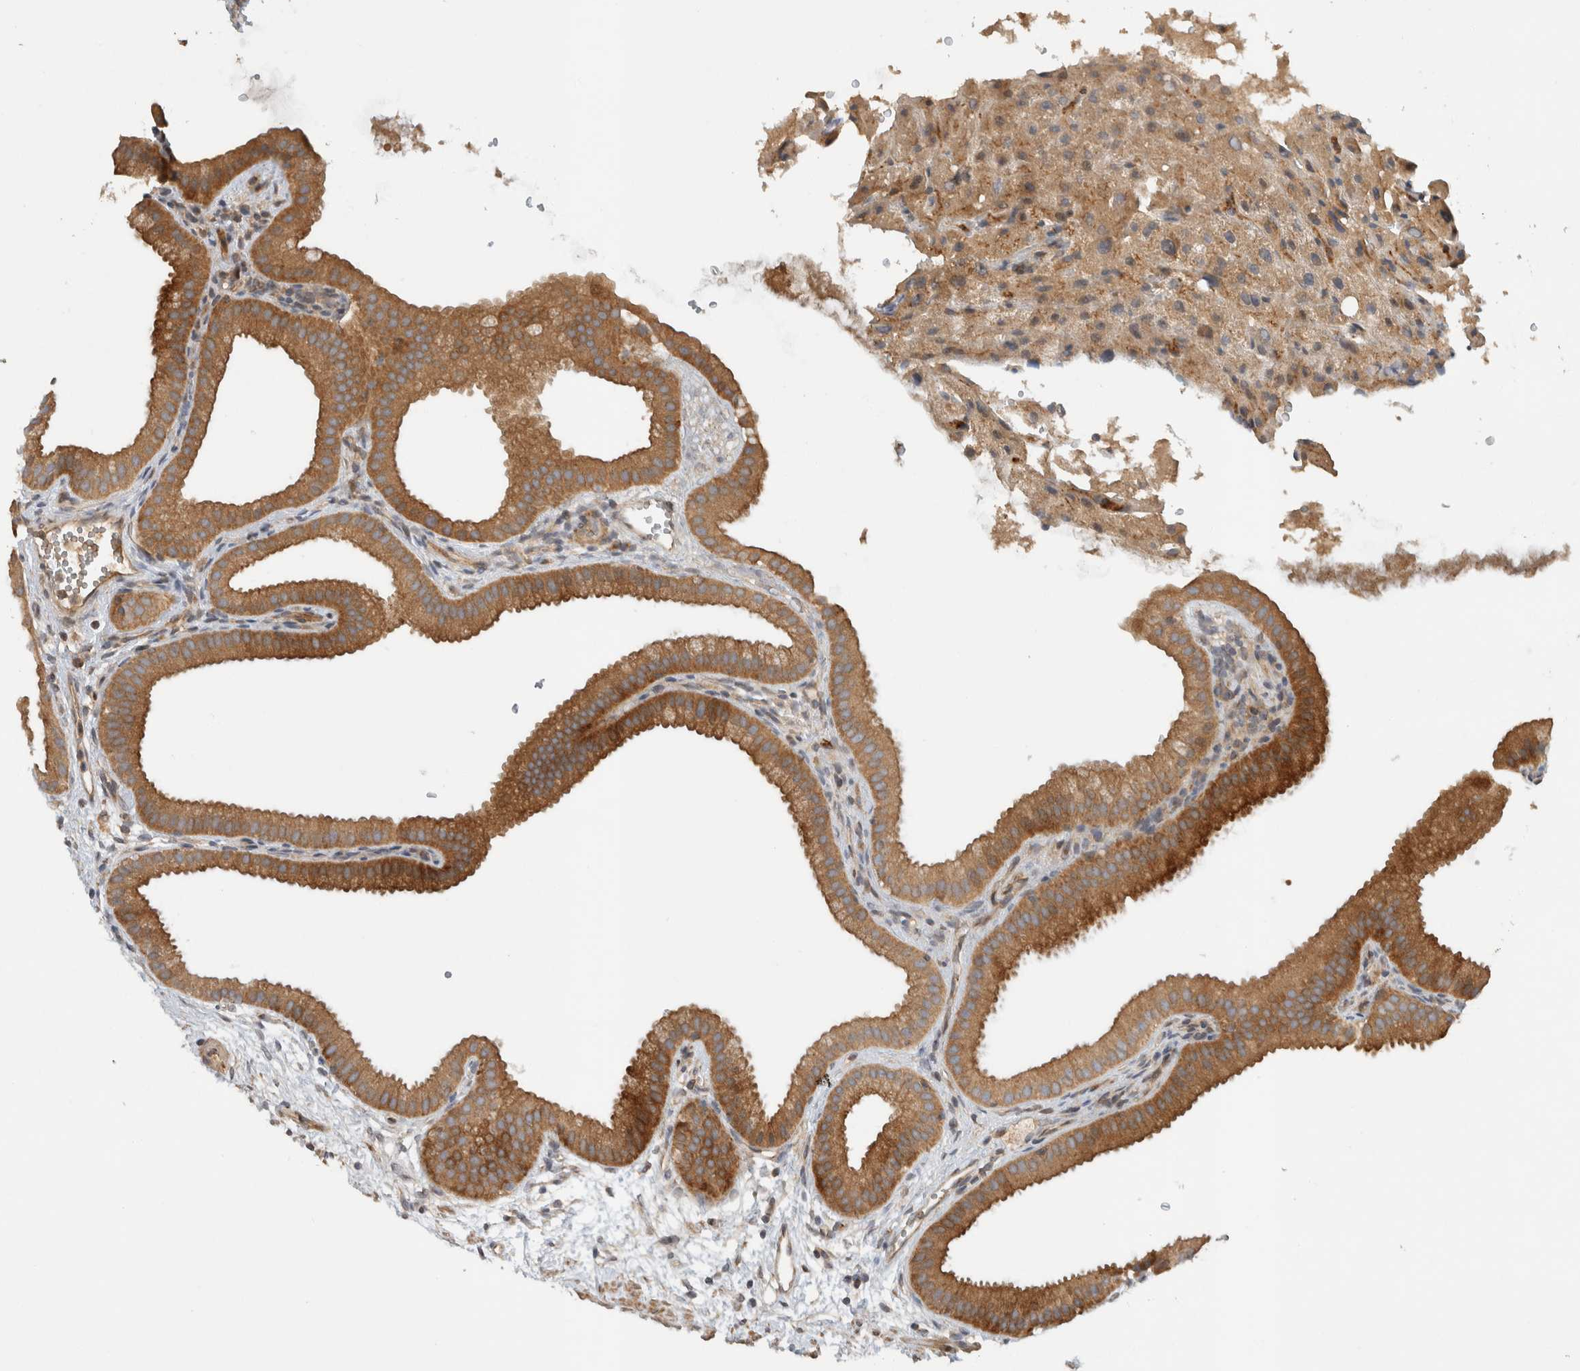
{"staining": {"intensity": "moderate", "quantity": ">75%", "location": "cytoplasmic/membranous"}, "tissue": "gallbladder", "cell_type": "Glandular cells", "image_type": "normal", "snomed": [{"axis": "morphology", "description": "Normal tissue, NOS"}, {"axis": "topography", "description": "Gallbladder"}], "caption": "This is a photomicrograph of immunohistochemistry staining of unremarkable gallbladder, which shows moderate expression in the cytoplasmic/membranous of glandular cells.", "gene": "ARMC9", "patient": {"sex": "female", "age": 64}}